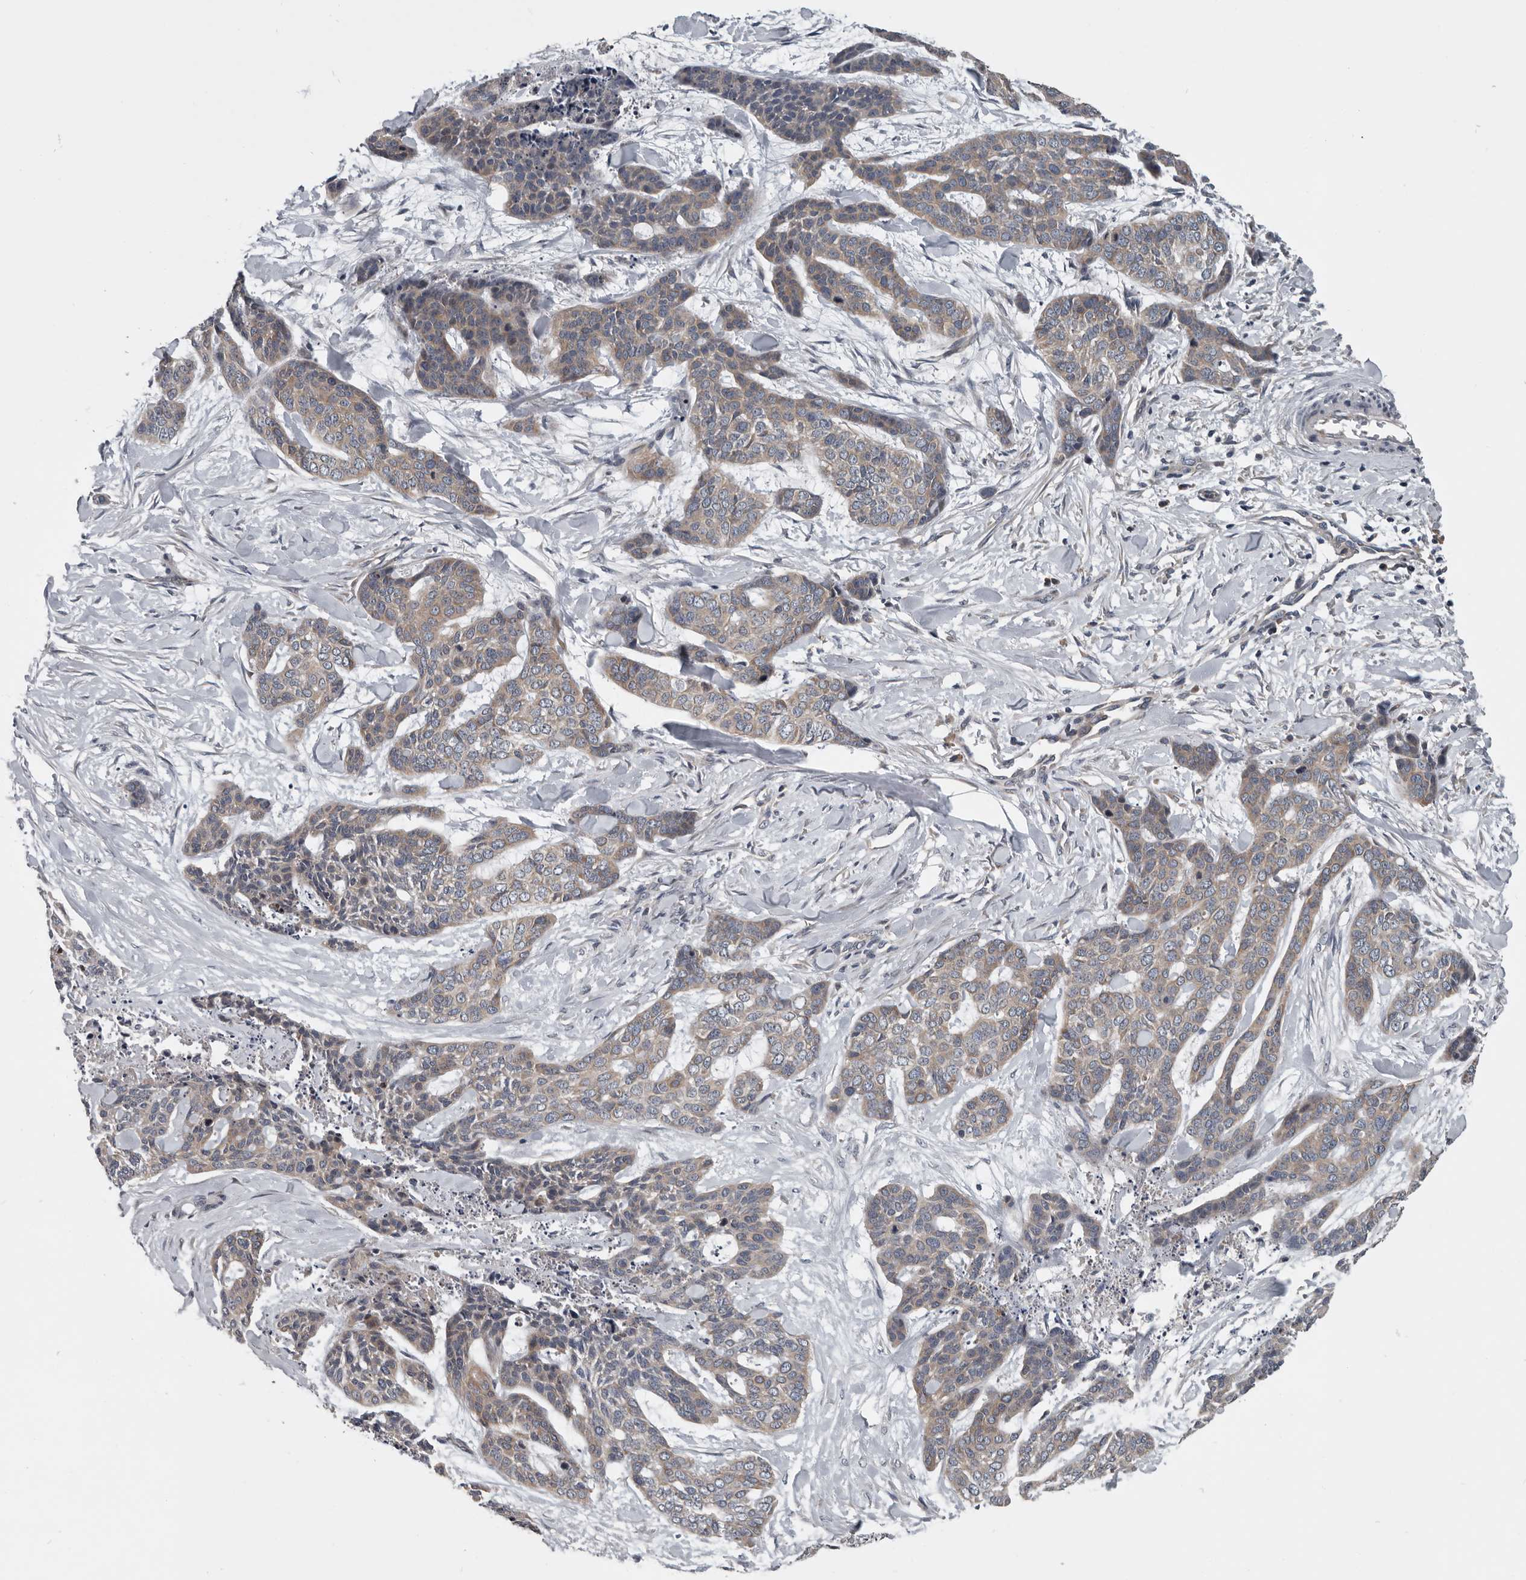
{"staining": {"intensity": "weak", "quantity": "25%-75%", "location": "cytoplasmic/membranous"}, "tissue": "skin cancer", "cell_type": "Tumor cells", "image_type": "cancer", "snomed": [{"axis": "morphology", "description": "Basal cell carcinoma"}, {"axis": "topography", "description": "Skin"}], "caption": "Immunohistochemical staining of skin cancer (basal cell carcinoma) exhibits weak cytoplasmic/membranous protein staining in approximately 25%-75% of tumor cells.", "gene": "TMEM199", "patient": {"sex": "female", "age": 64}}